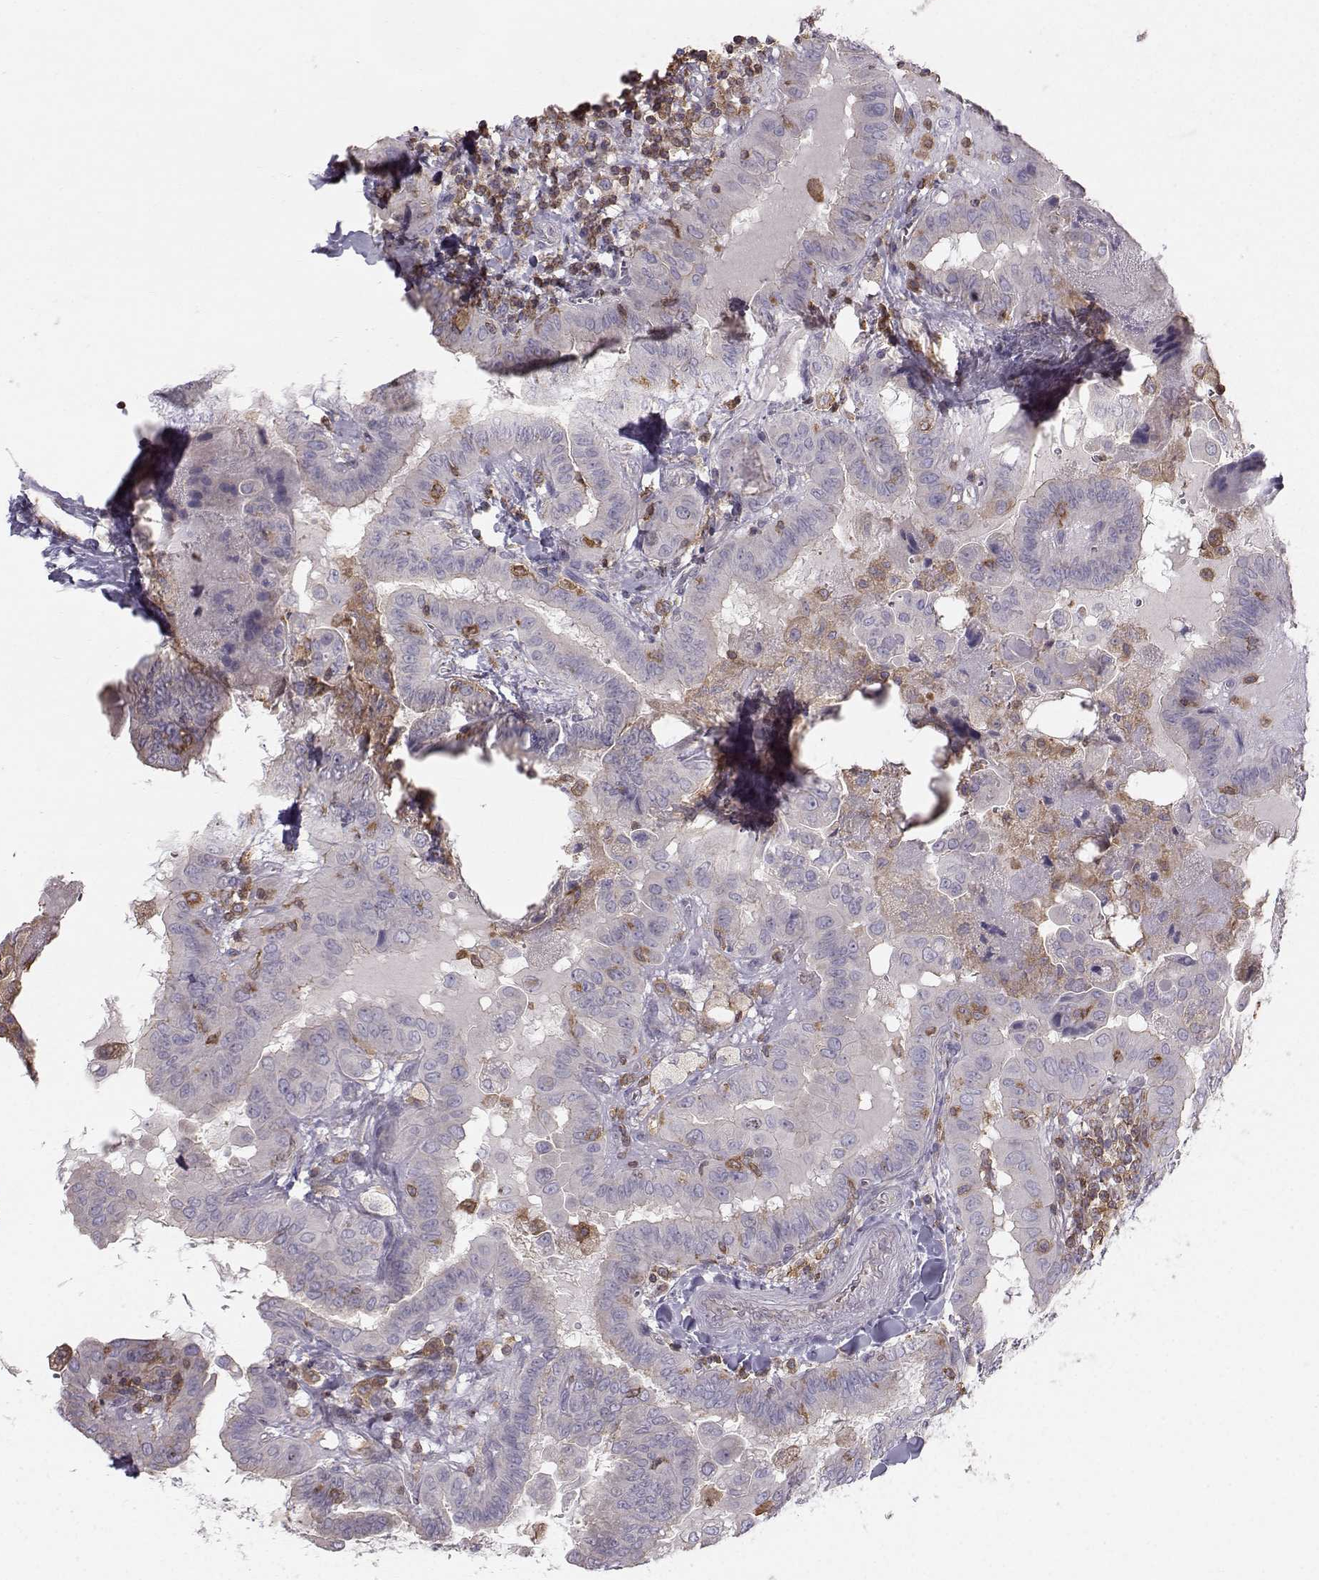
{"staining": {"intensity": "negative", "quantity": "none", "location": "none"}, "tissue": "thyroid cancer", "cell_type": "Tumor cells", "image_type": "cancer", "snomed": [{"axis": "morphology", "description": "Papillary adenocarcinoma, NOS"}, {"axis": "topography", "description": "Thyroid gland"}], "caption": "Immunohistochemistry micrograph of human thyroid papillary adenocarcinoma stained for a protein (brown), which shows no positivity in tumor cells.", "gene": "ZBTB32", "patient": {"sex": "female", "age": 37}}